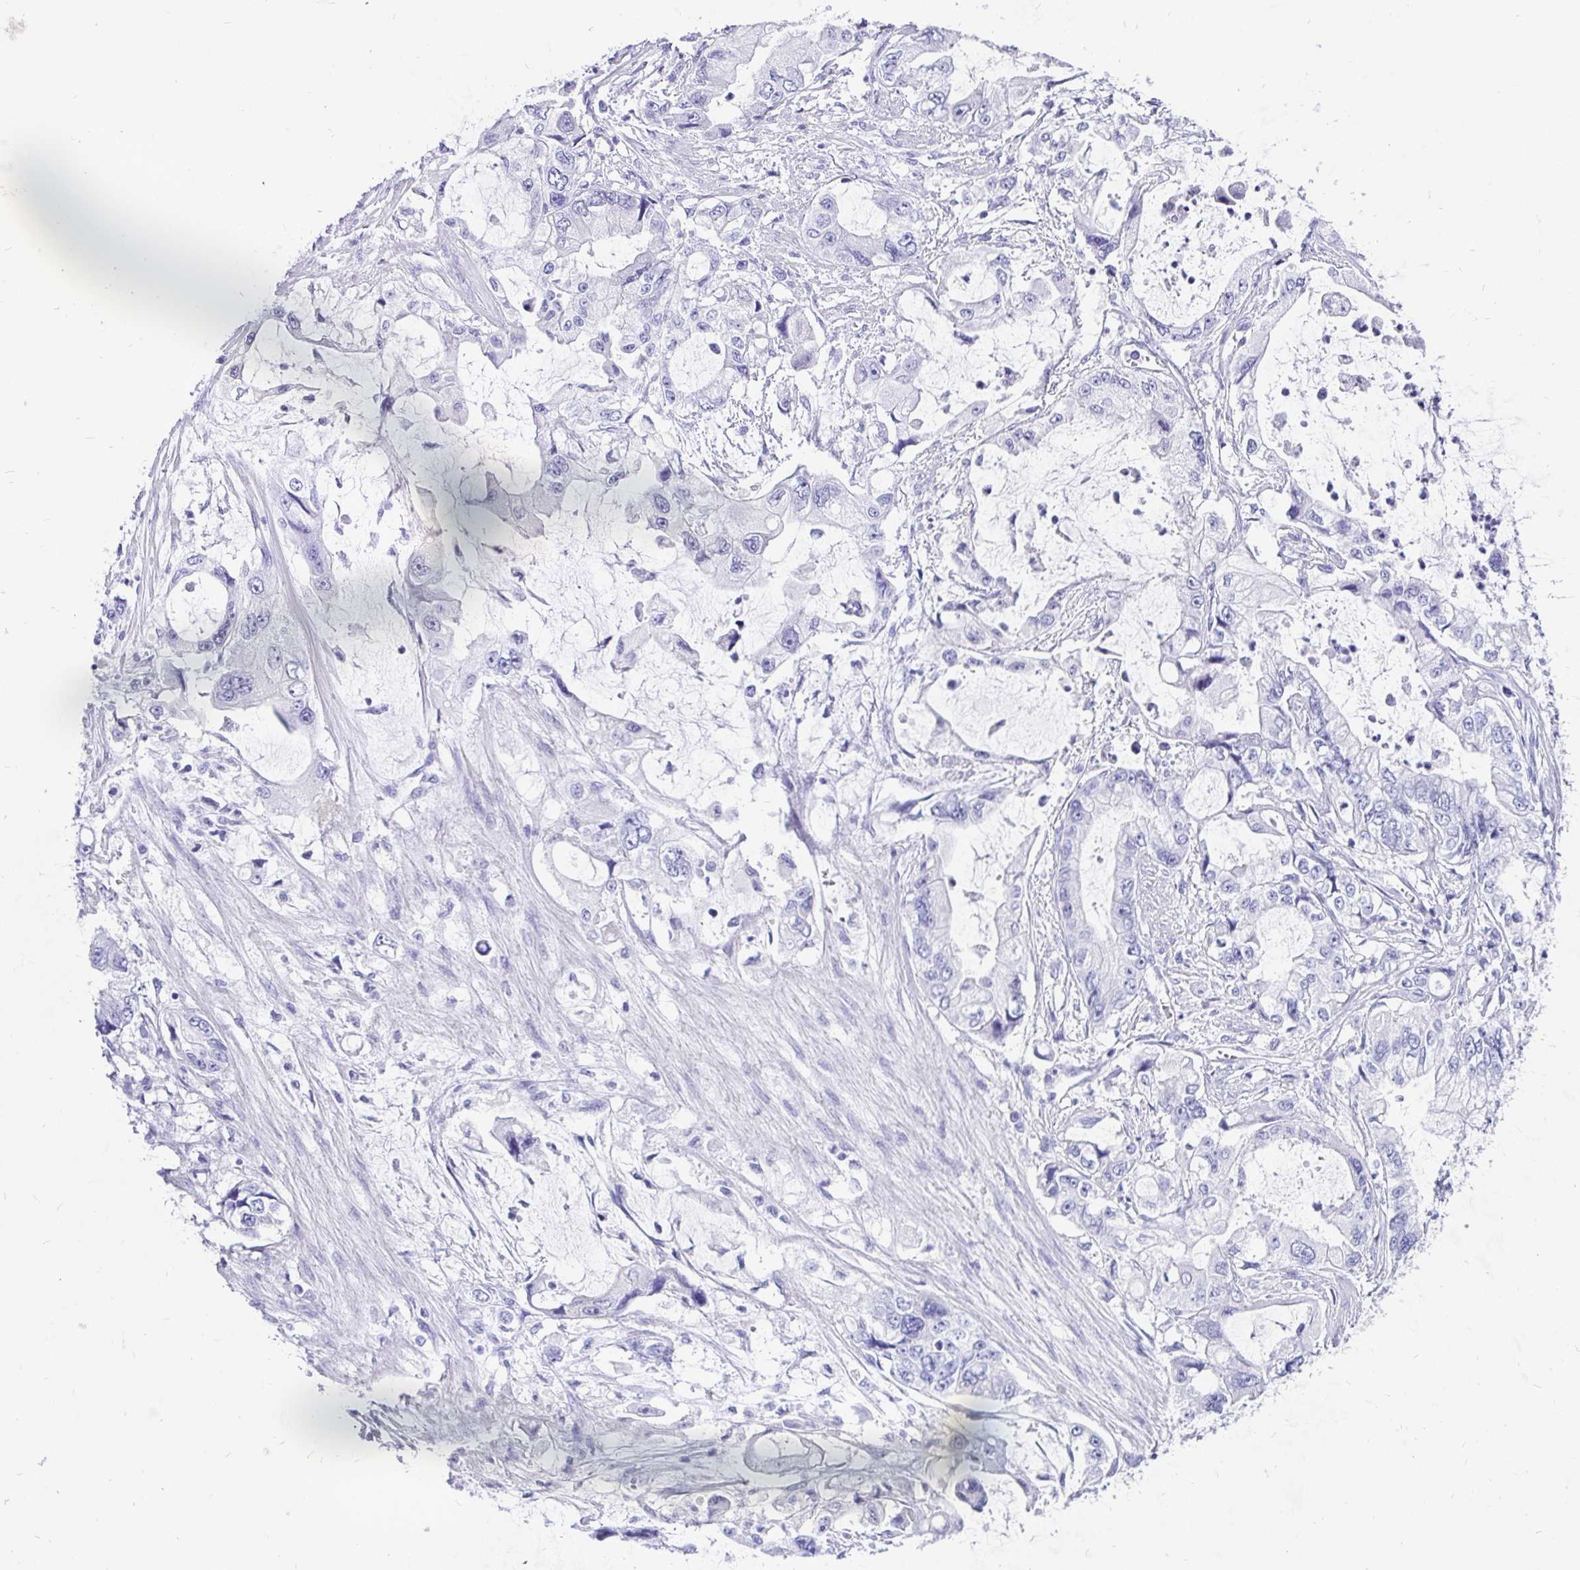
{"staining": {"intensity": "negative", "quantity": "none", "location": "none"}, "tissue": "stomach cancer", "cell_type": "Tumor cells", "image_type": "cancer", "snomed": [{"axis": "morphology", "description": "Adenocarcinoma, NOS"}, {"axis": "topography", "description": "Pancreas"}, {"axis": "topography", "description": "Stomach, upper"}, {"axis": "topography", "description": "Stomach"}], "caption": "Tumor cells show no significant protein staining in stomach cancer (adenocarcinoma). (DAB (3,3'-diaminobenzidine) IHC, high magnification).", "gene": "KRT13", "patient": {"sex": "male", "age": 77}}